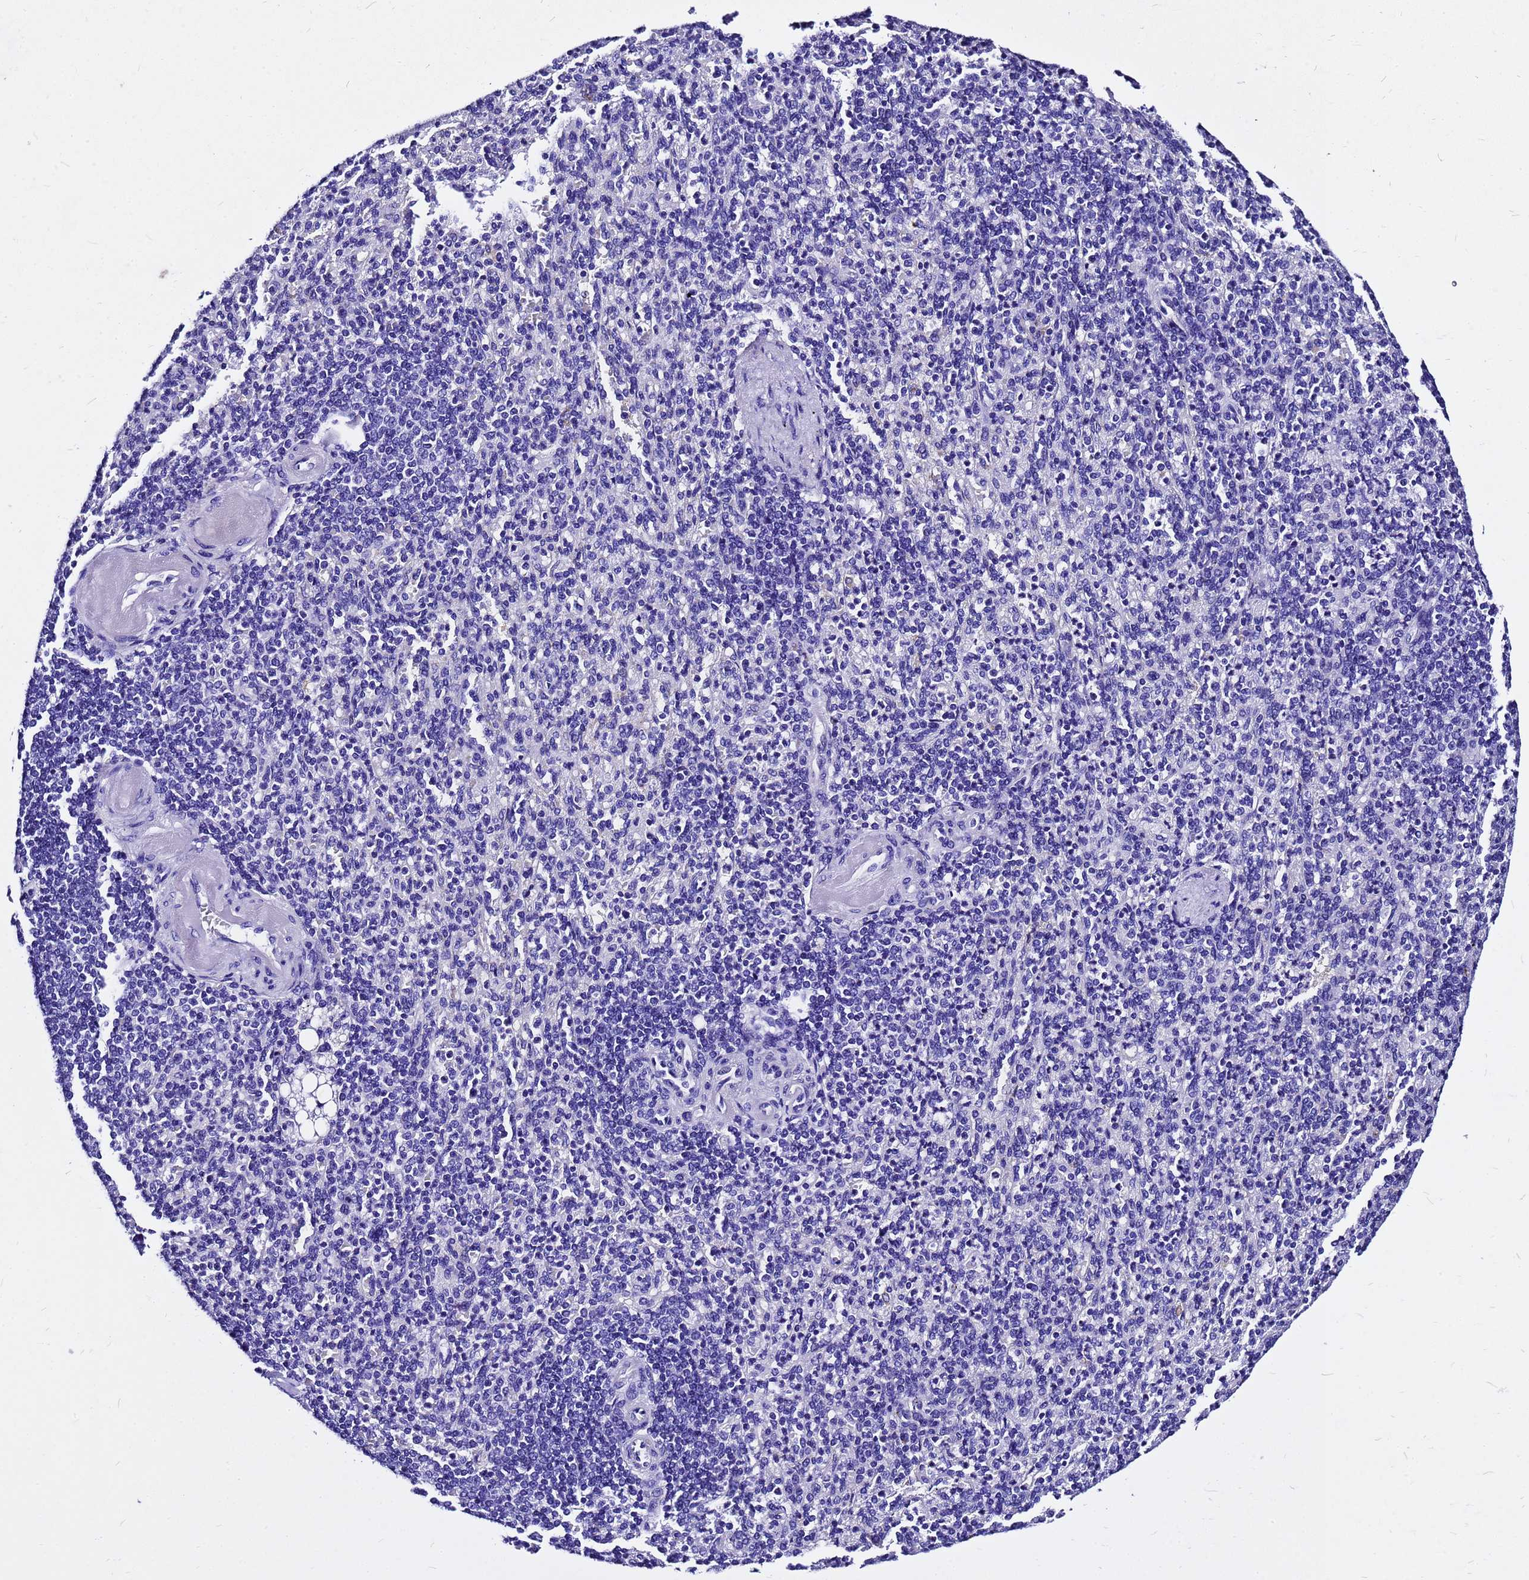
{"staining": {"intensity": "negative", "quantity": "none", "location": "none"}, "tissue": "spleen", "cell_type": "Cells in red pulp", "image_type": "normal", "snomed": [{"axis": "morphology", "description": "Normal tissue, NOS"}, {"axis": "topography", "description": "Spleen"}], "caption": "DAB (3,3'-diaminobenzidine) immunohistochemical staining of normal human spleen demonstrates no significant expression in cells in red pulp. (Stains: DAB immunohistochemistry (IHC) with hematoxylin counter stain, Microscopy: brightfield microscopy at high magnification).", "gene": "HERC4", "patient": {"sex": "female", "age": 74}}